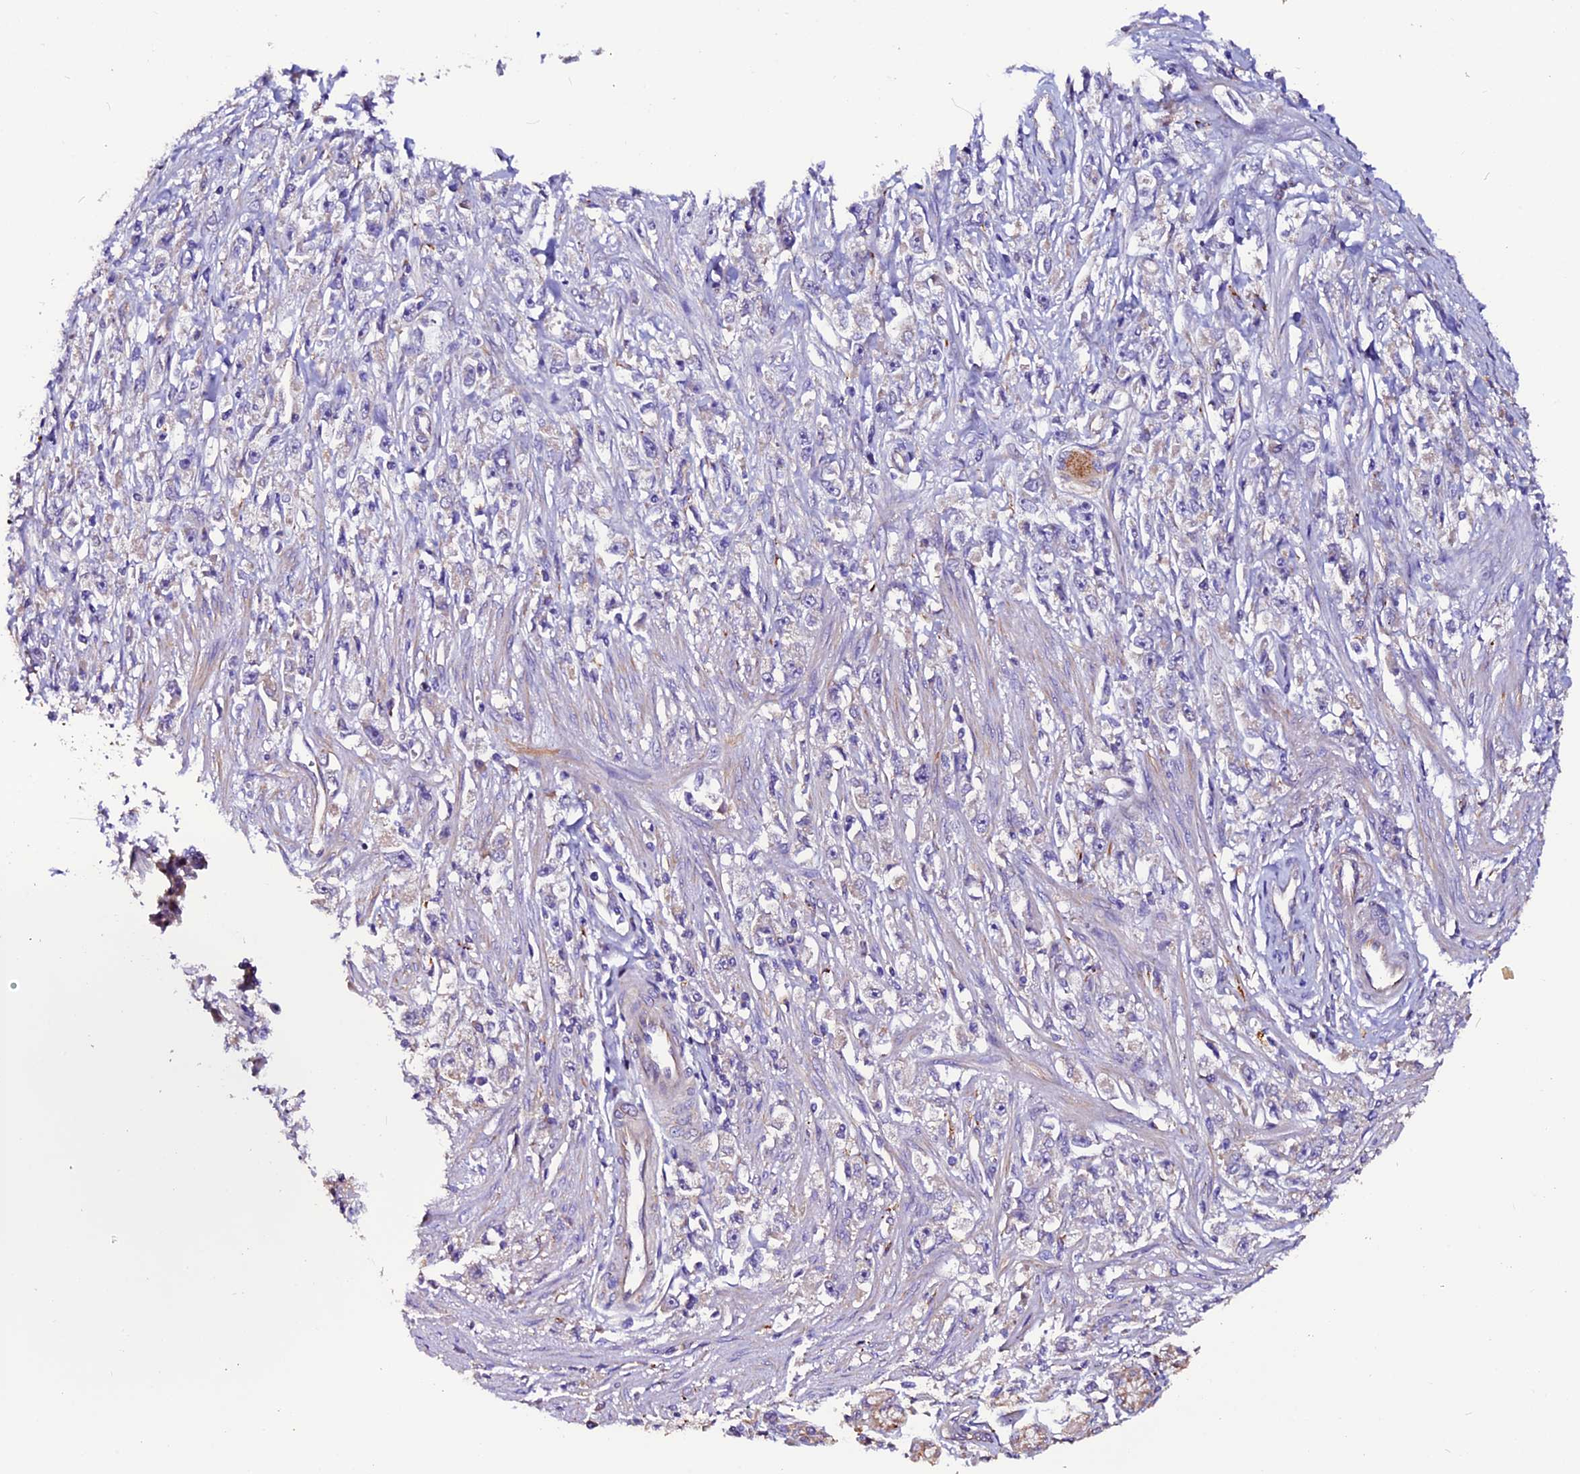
{"staining": {"intensity": "negative", "quantity": "none", "location": "none"}, "tissue": "stomach cancer", "cell_type": "Tumor cells", "image_type": "cancer", "snomed": [{"axis": "morphology", "description": "Adenocarcinoma, NOS"}, {"axis": "topography", "description": "Stomach"}], "caption": "An image of stomach adenocarcinoma stained for a protein exhibits no brown staining in tumor cells. (DAB (3,3'-diaminobenzidine) immunohistochemistry (IHC), high magnification).", "gene": "CLN5", "patient": {"sex": "female", "age": 59}}